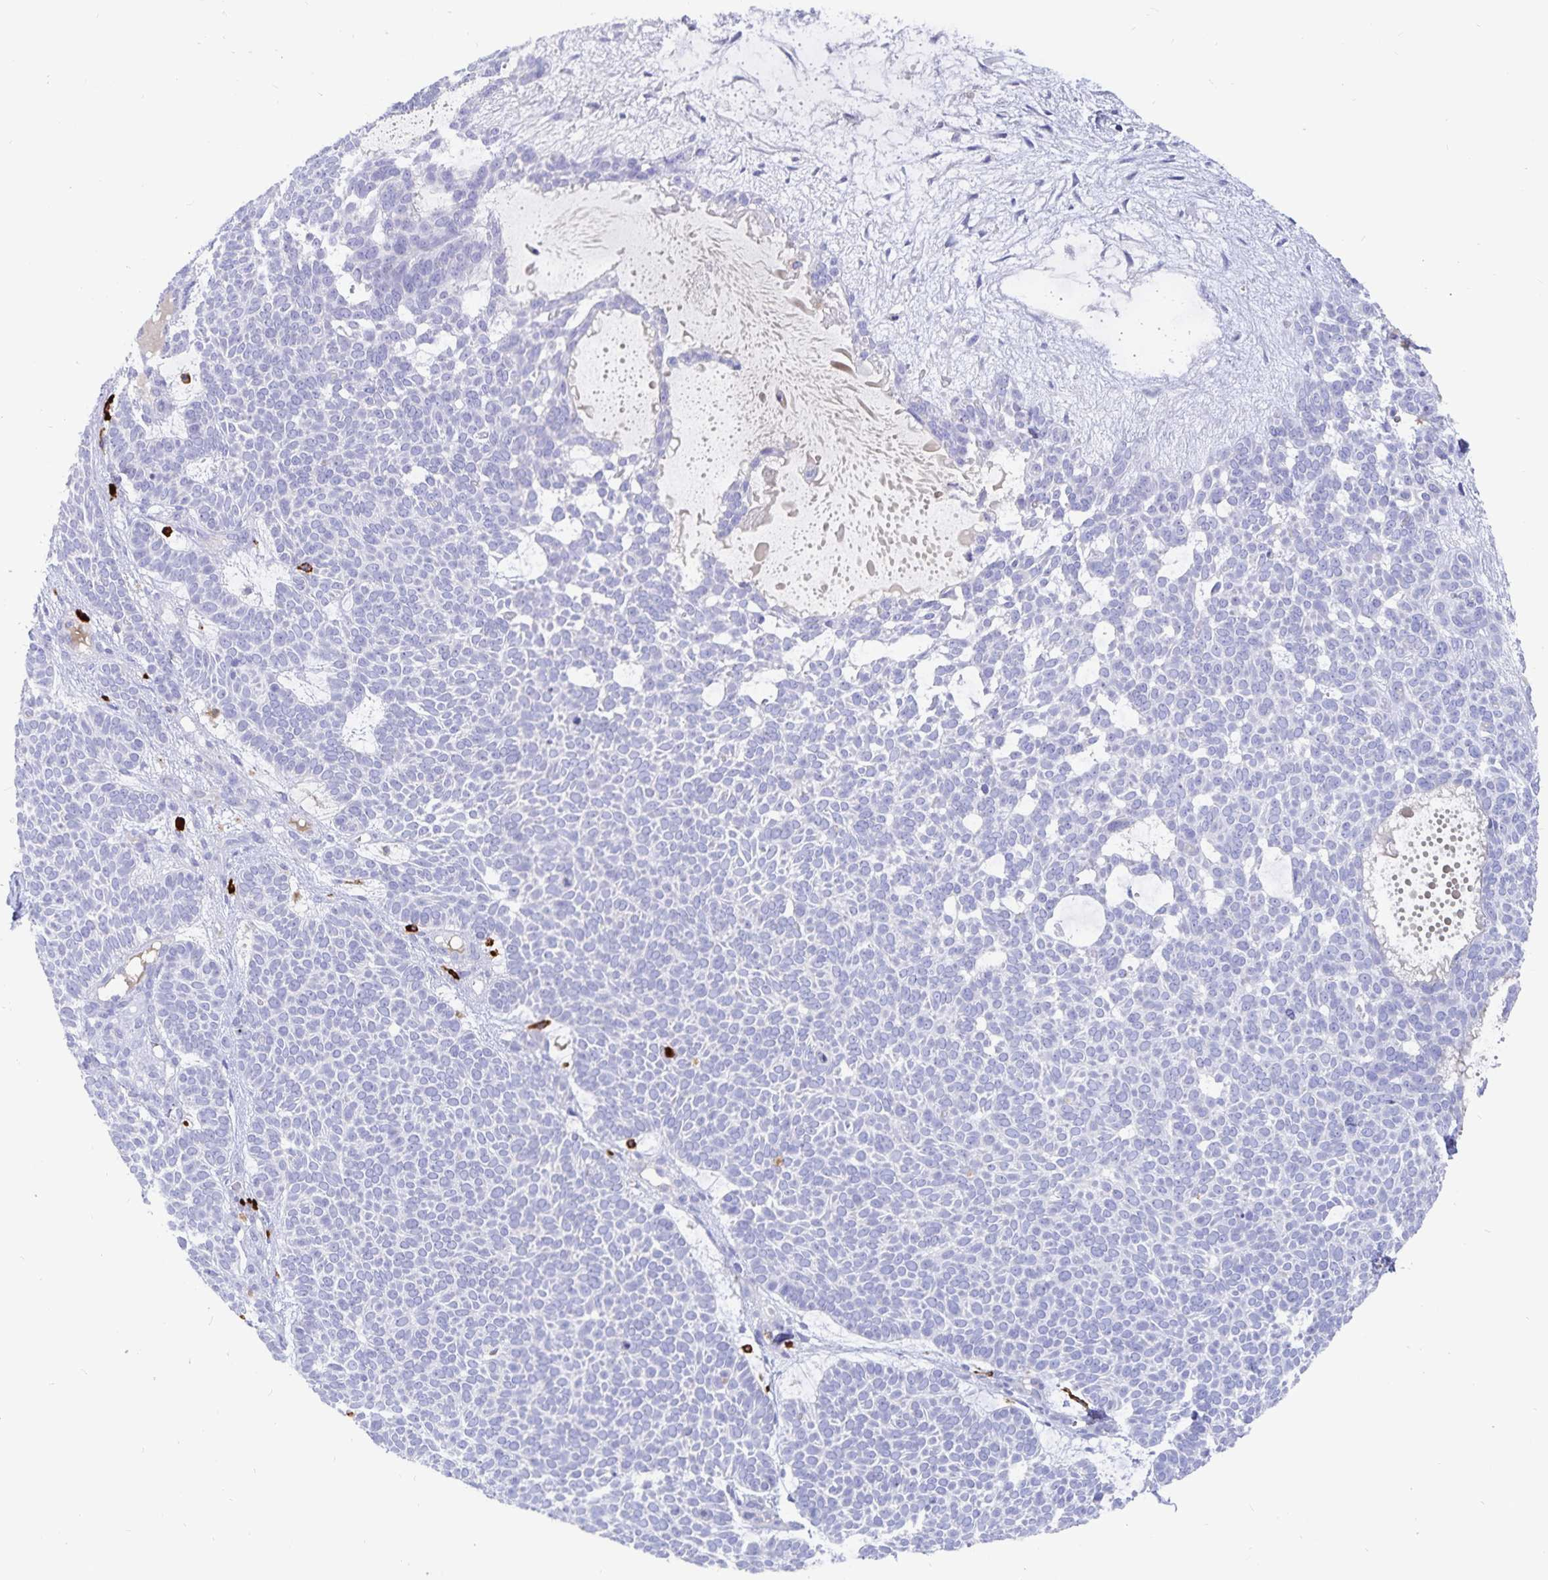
{"staining": {"intensity": "negative", "quantity": "none", "location": "none"}, "tissue": "skin cancer", "cell_type": "Tumor cells", "image_type": "cancer", "snomed": [{"axis": "morphology", "description": "Basal cell carcinoma"}, {"axis": "topography", "description": "Skin"}], "caption": "Tumor cells show no significant positivity in skin cancer (basal cell carcinoma).", "gene": "PKHD1", "patient": {"sex": "female", "age": 82}}